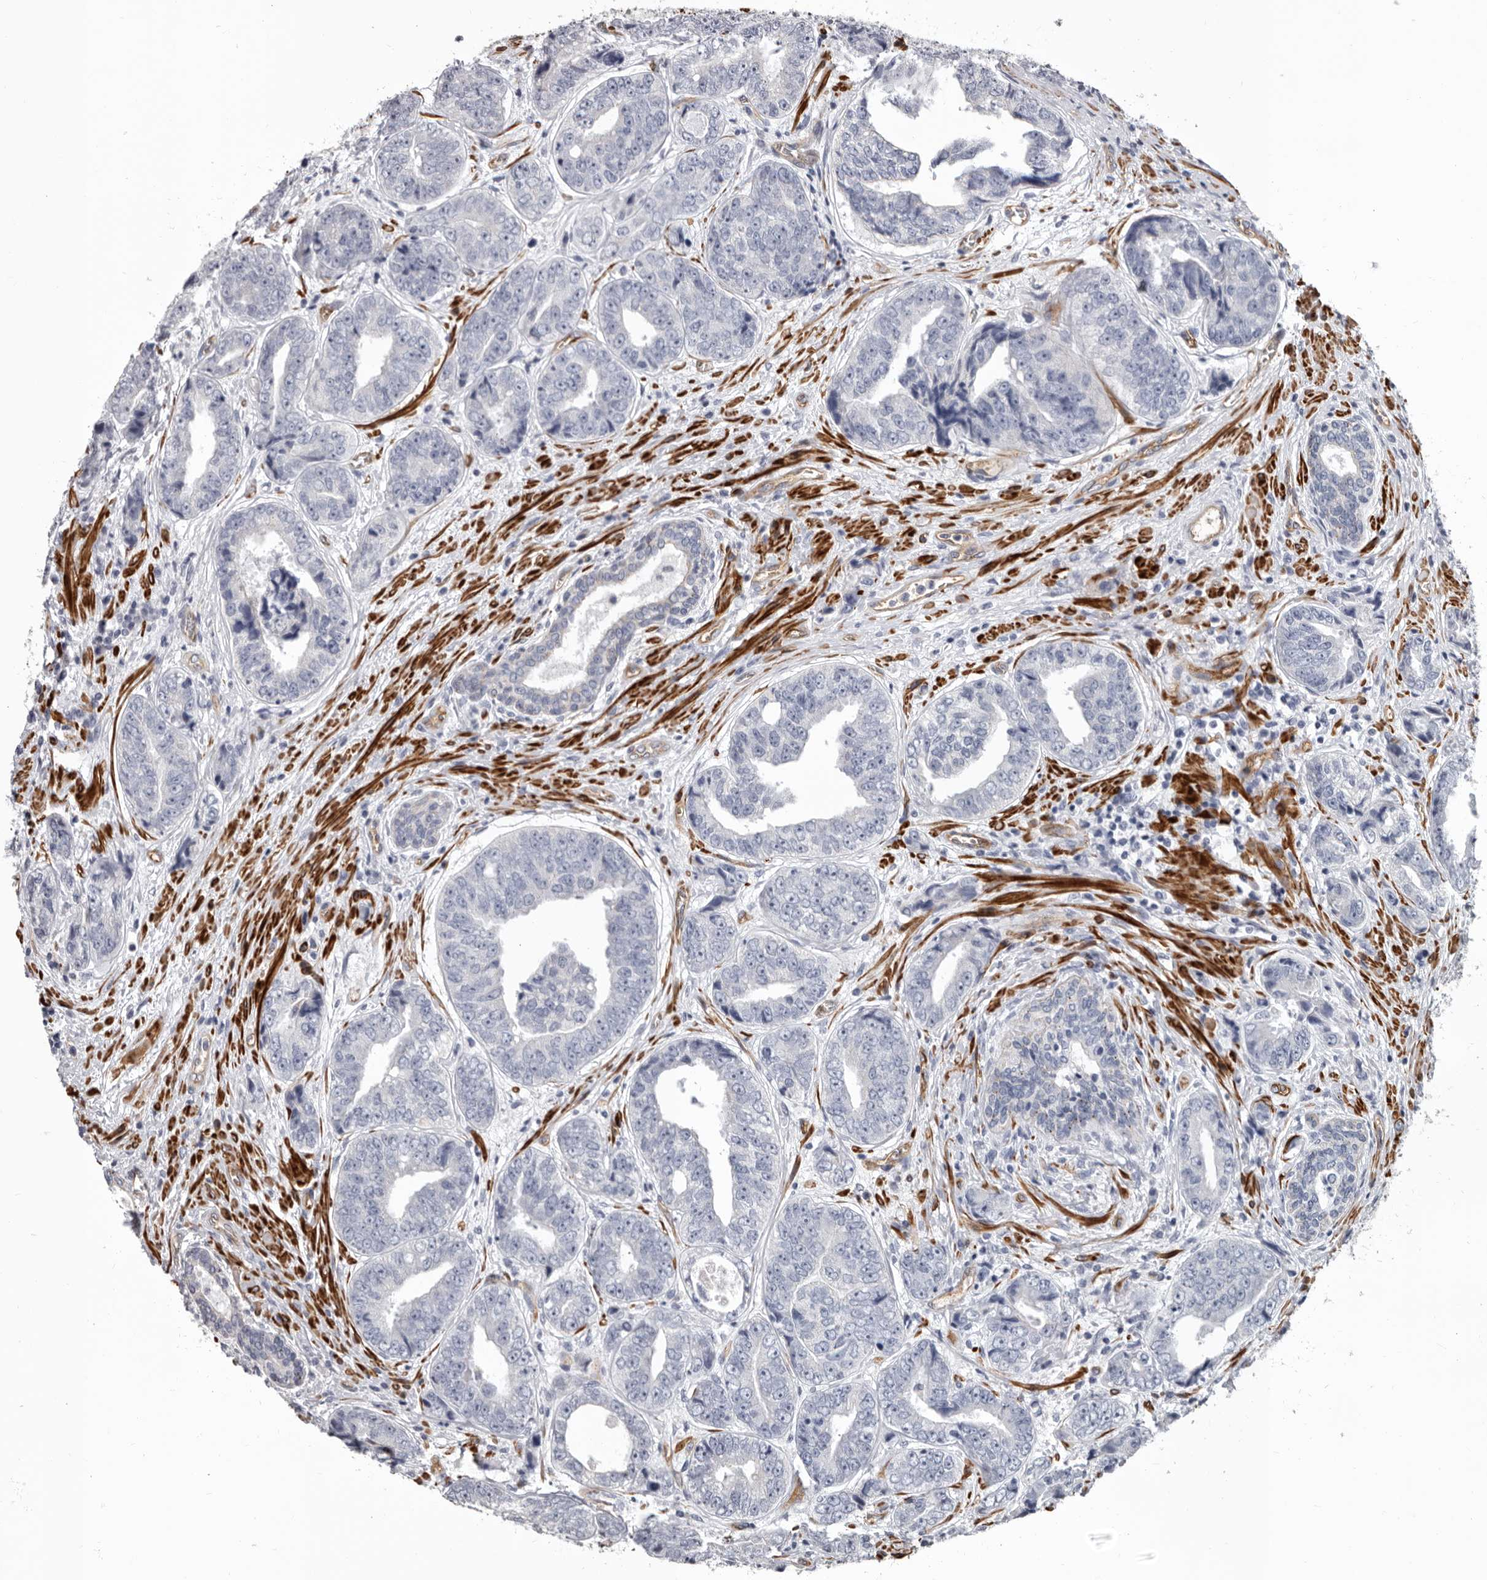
{"staining": {"intensity": "negative", "quantity": "none", "location": "none"}, "tissue": "prostate cancer", "cell_type": "Tumor cells", "image_type": "cancer", "snomed": [{"axis": "morphology", "description": "Adenocarcinoma, High grade"}, {"axis": "topography", "description": "Prostate"}], "caption": "DAB immunohistochemical staining of human prostate high-grade adenocarcinoma displays no significant staining in tumor cells.", "gene": "ADGRL4", "patient": {"sex": "male", "age": 61}}